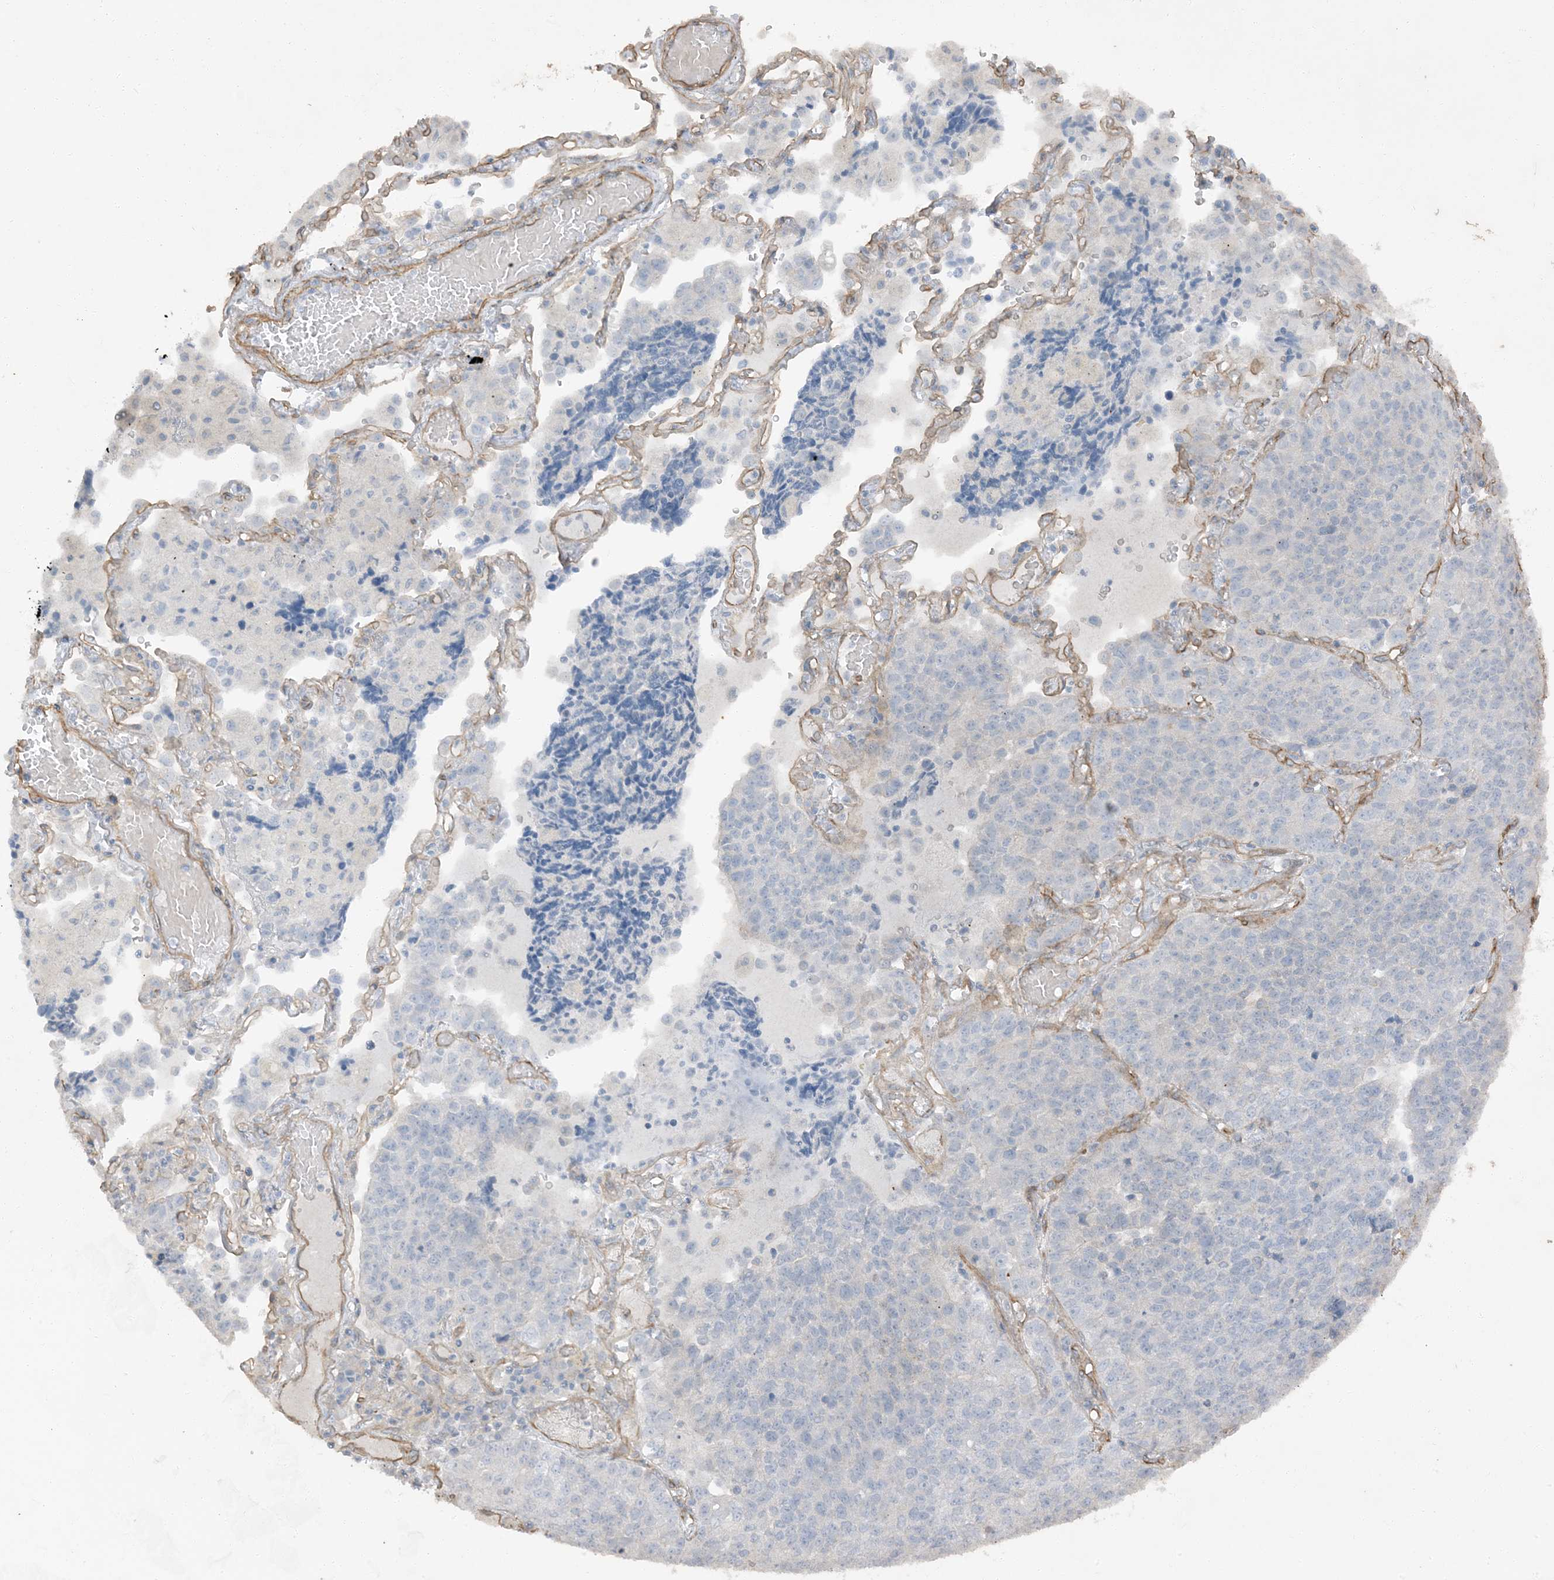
{"staining": {"intensity": "negative", "quantity": "none", "location": "none"}, "tissue": "lung cancer", "cell_type": "Tumor cells", "image_type": "cancer", "snomed": [{"axis": "morphology", "description": "Adenocarcinoma, NOS"}, {"axis": "topography", "description": "Lung"}], "caption": "Human lung cancer stained for a protein using immunohistochemistry (IHC) reveals no positivity in tumor cells.", "gene": "ZFP90", "patient": {"sex": "male", "age": 49}}